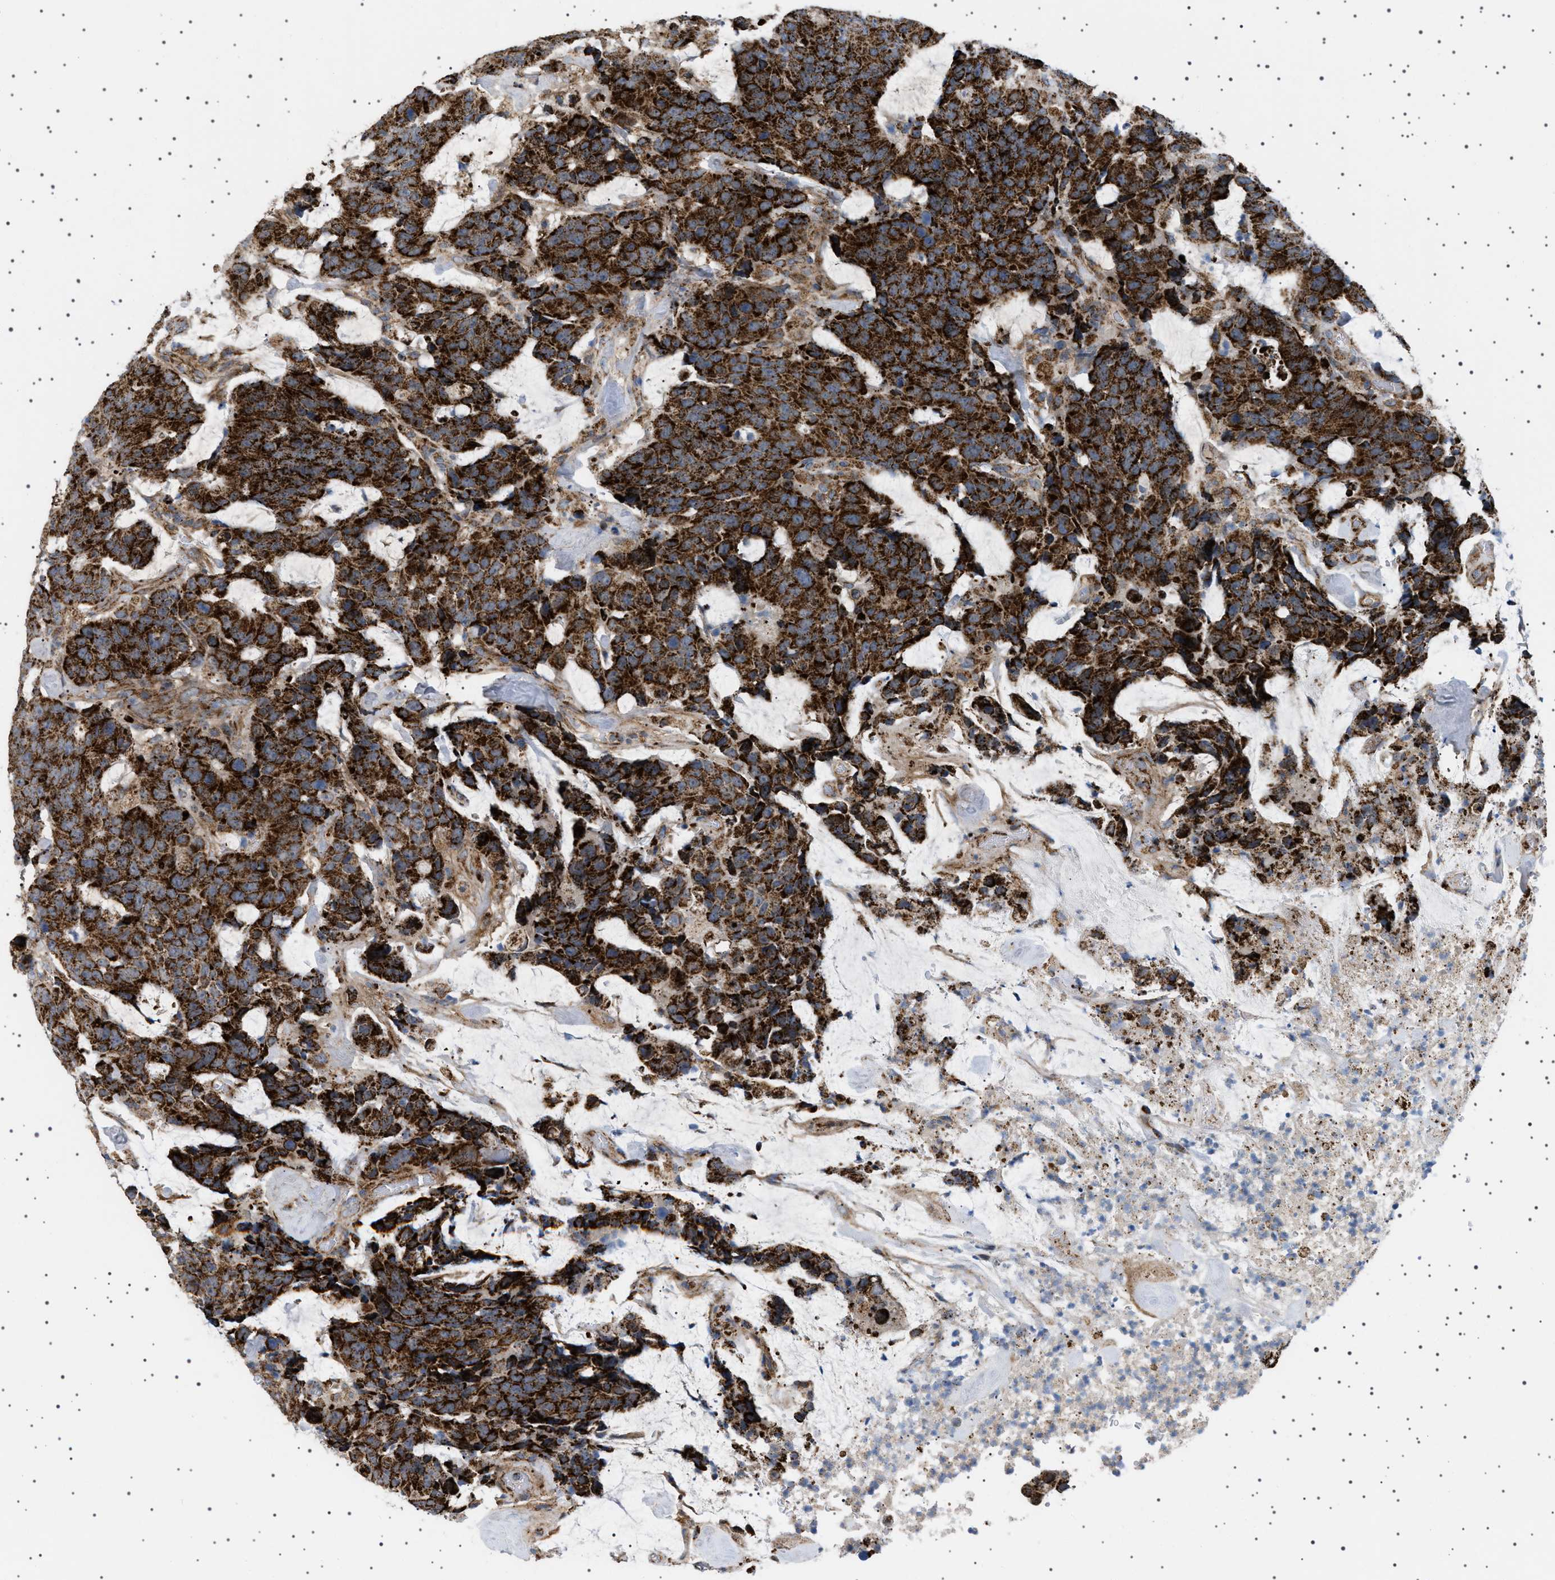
{"staining": {"intensity": "strong", "quantity": ">75%", "location": "cytoplasmic/membranous"}, "tissue": "colorectal cancer", "cell_type": "Tumor cells", "image_type": "cancer", "snomed": [{"axis": "morphology", "description": "Adenocarcinoma, NOS"}, {"axis": "topography", "description": "Colon"}], "caption": "IHC image of neoplastic tissue: colorectal adenocarcinoma stained using immunohistochemistry reveals high levels of strong protein expression localized specifically in the cytoplasmic/membranous of tumor cells, appearing as a cytoplasmic/membranous brown color.", "gene": "UBXN8", "patient": {"sex": "female", "age": 86}}